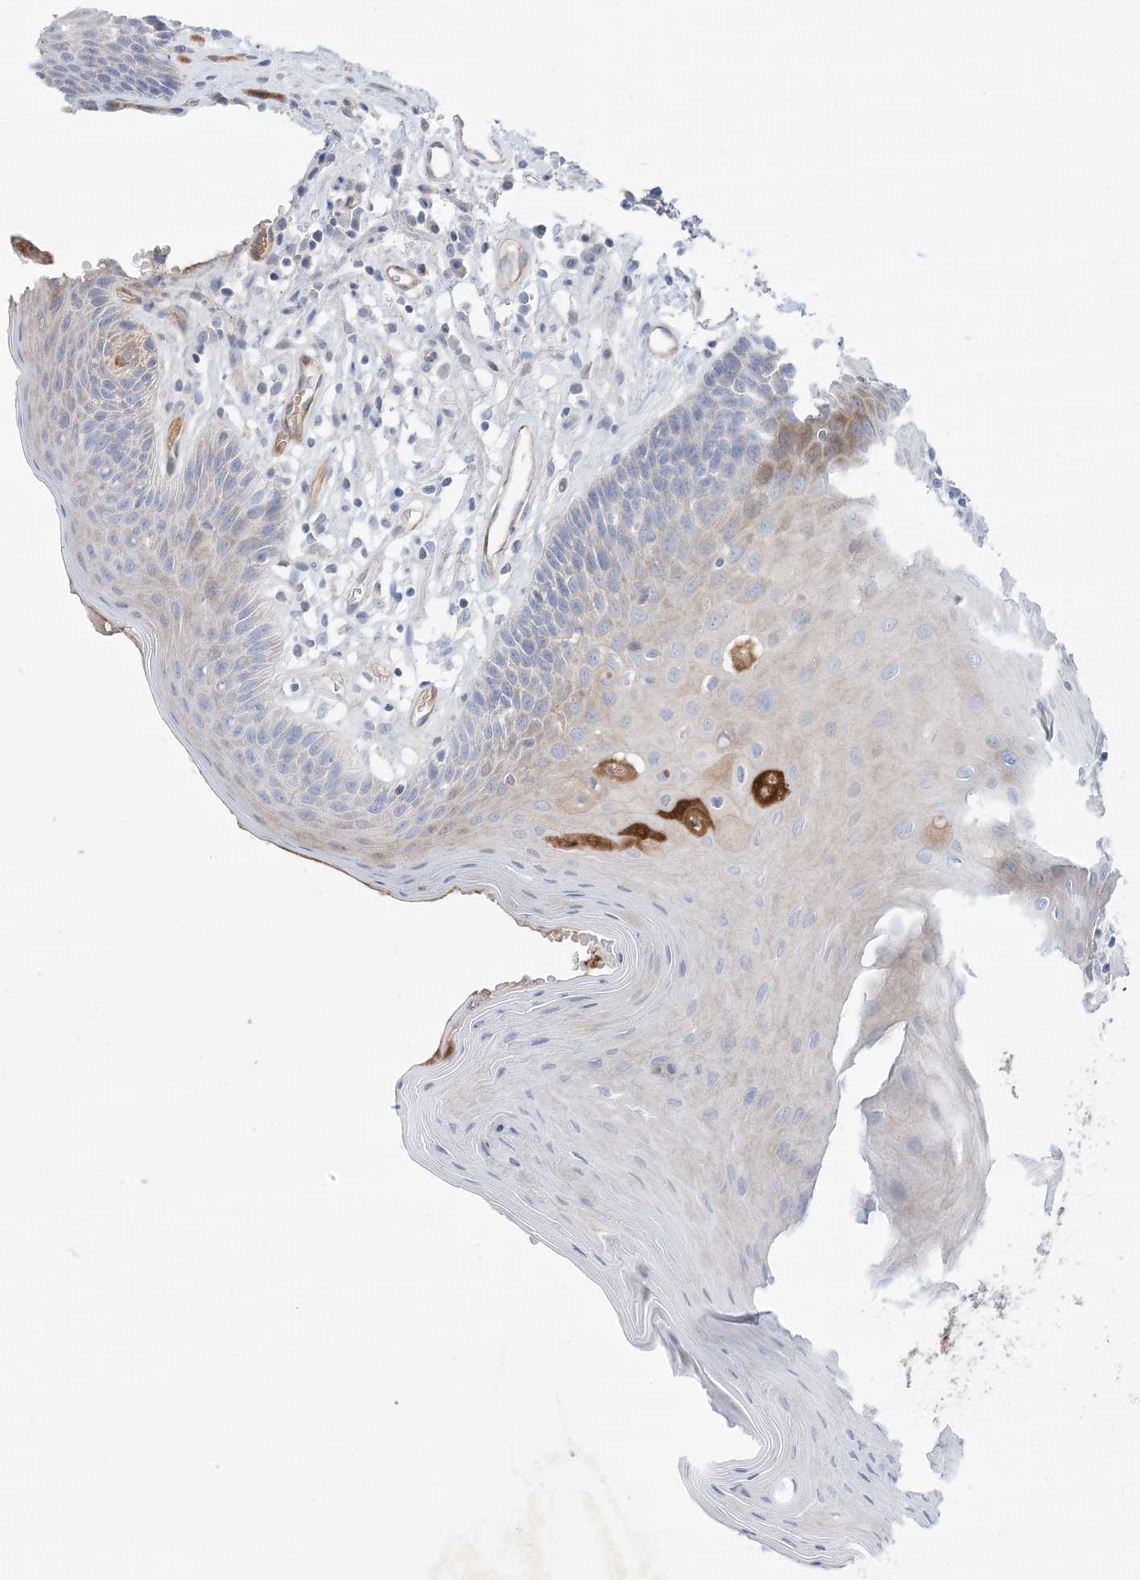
{"staining": {"intensity": "strong", "quantity": "<25%", "location": "cytoplasmic/membranous"}, "tissue": "oral mucosa", "cell_type": "Squamous epithelial cells", "image_type": "normal", "snomed": [{"axis": "morphology", "description": "Normal tissue, NOS"}, {"axis": "morphology", "description": "Squamous cell carcinoma, NOS"}, {"axis": "topography", "description": "Skeletal muscle"}, {"axis": "topography", "description": "Oral tissue"}, {"axis": "topography", "description": "Salivary gland"}, {"axis": "topography", "description": "Head-Neck"}], "caption": "Oral mucosa stained with DAB immunohistochemistry shows medium levels of strong cytoplasmic/membranous positivity in about <25% of squamous epithelial cells.", "gene": "ATP11C", "patient": {"sex": "male", "age": 54}}